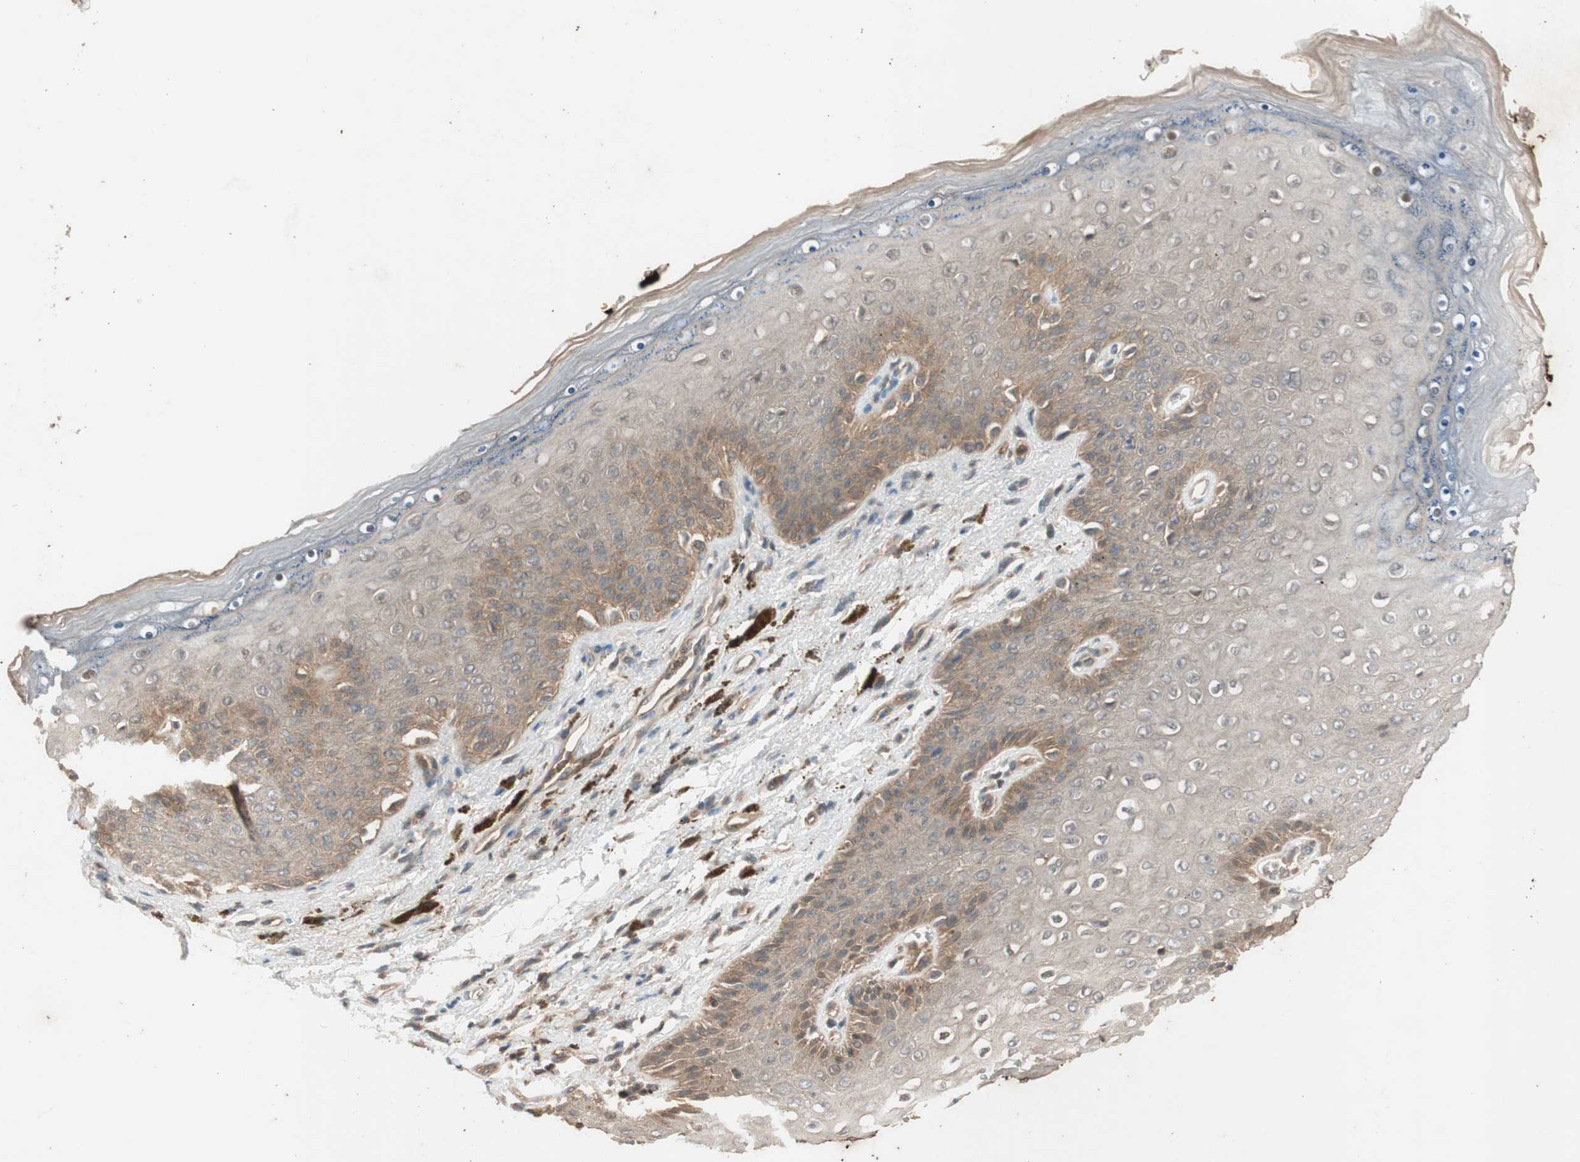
{"staining": {"intensity": "moderate", "quantity": "<25%", "location": "cytoplasmic/membranous"}, "tissue": "skin", "cell_type": "Epidermal cells", "image_type": "normal", "snomed": [{"axis": "morphology", "description": "Normal tissue, NOS"}, {"axis": "topography", "description": "Anal"}], "caption": "High-power microscopy captured an immunohistochemistry (IHC) histopathology image of benign skin, revealing moderate cytoplasmic/membranous expression in about <25% of epidermal cells.", "gene": "EPHA8", "patient": {"sex": "female", "age": 46}}